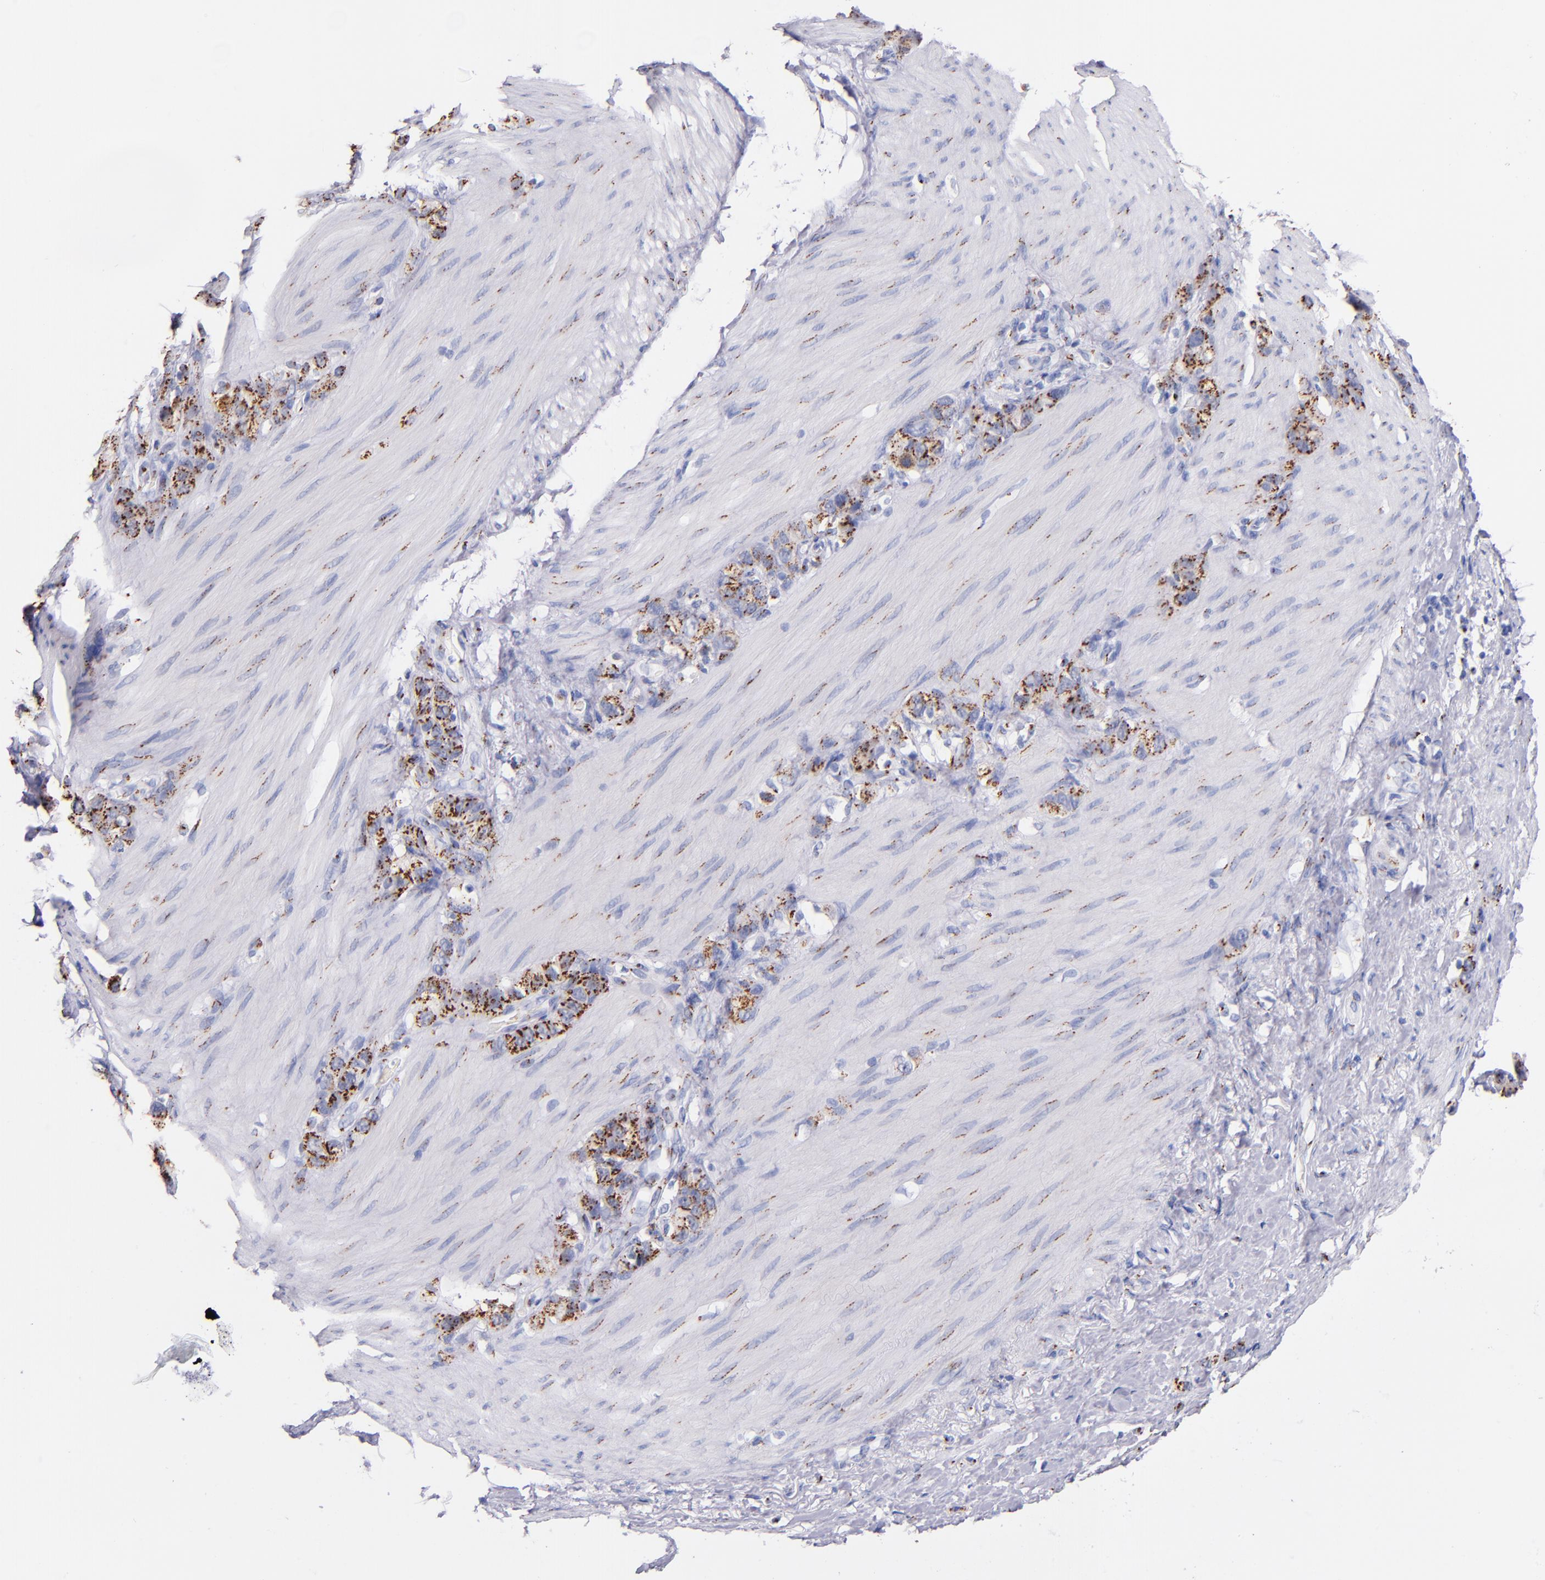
{"staining": {"intensity": "moderate", "quantity": ">75%", "location": "cytoplasmic/membranous"}, "tissue": "stomach cancer", "cell_type": "Tumor cells", "image_type": "cancer", "snomed": [{"axis": "morphology", "description": "Normal tissue, NOS"}, {"axis": "morphology", "description": "Adenocarcinoma, NOS"}, {"axis": "morphology", "description": "Adenocarcinoma, High grade"}, {"axis": "topography", "description": "Stomach, upper"}, {"axis": "topography", "description": "Stomach"}], "caption": "Approximately >75% of tumor cells in human stomach cancer (adenocarcinoma) reveal moderate cytoplasmic/membranous protein positivity as visualized by brown immunohistochemical staining.", "gene": "GOLIM4", "patient": {"sex": "female", "age": 65}}